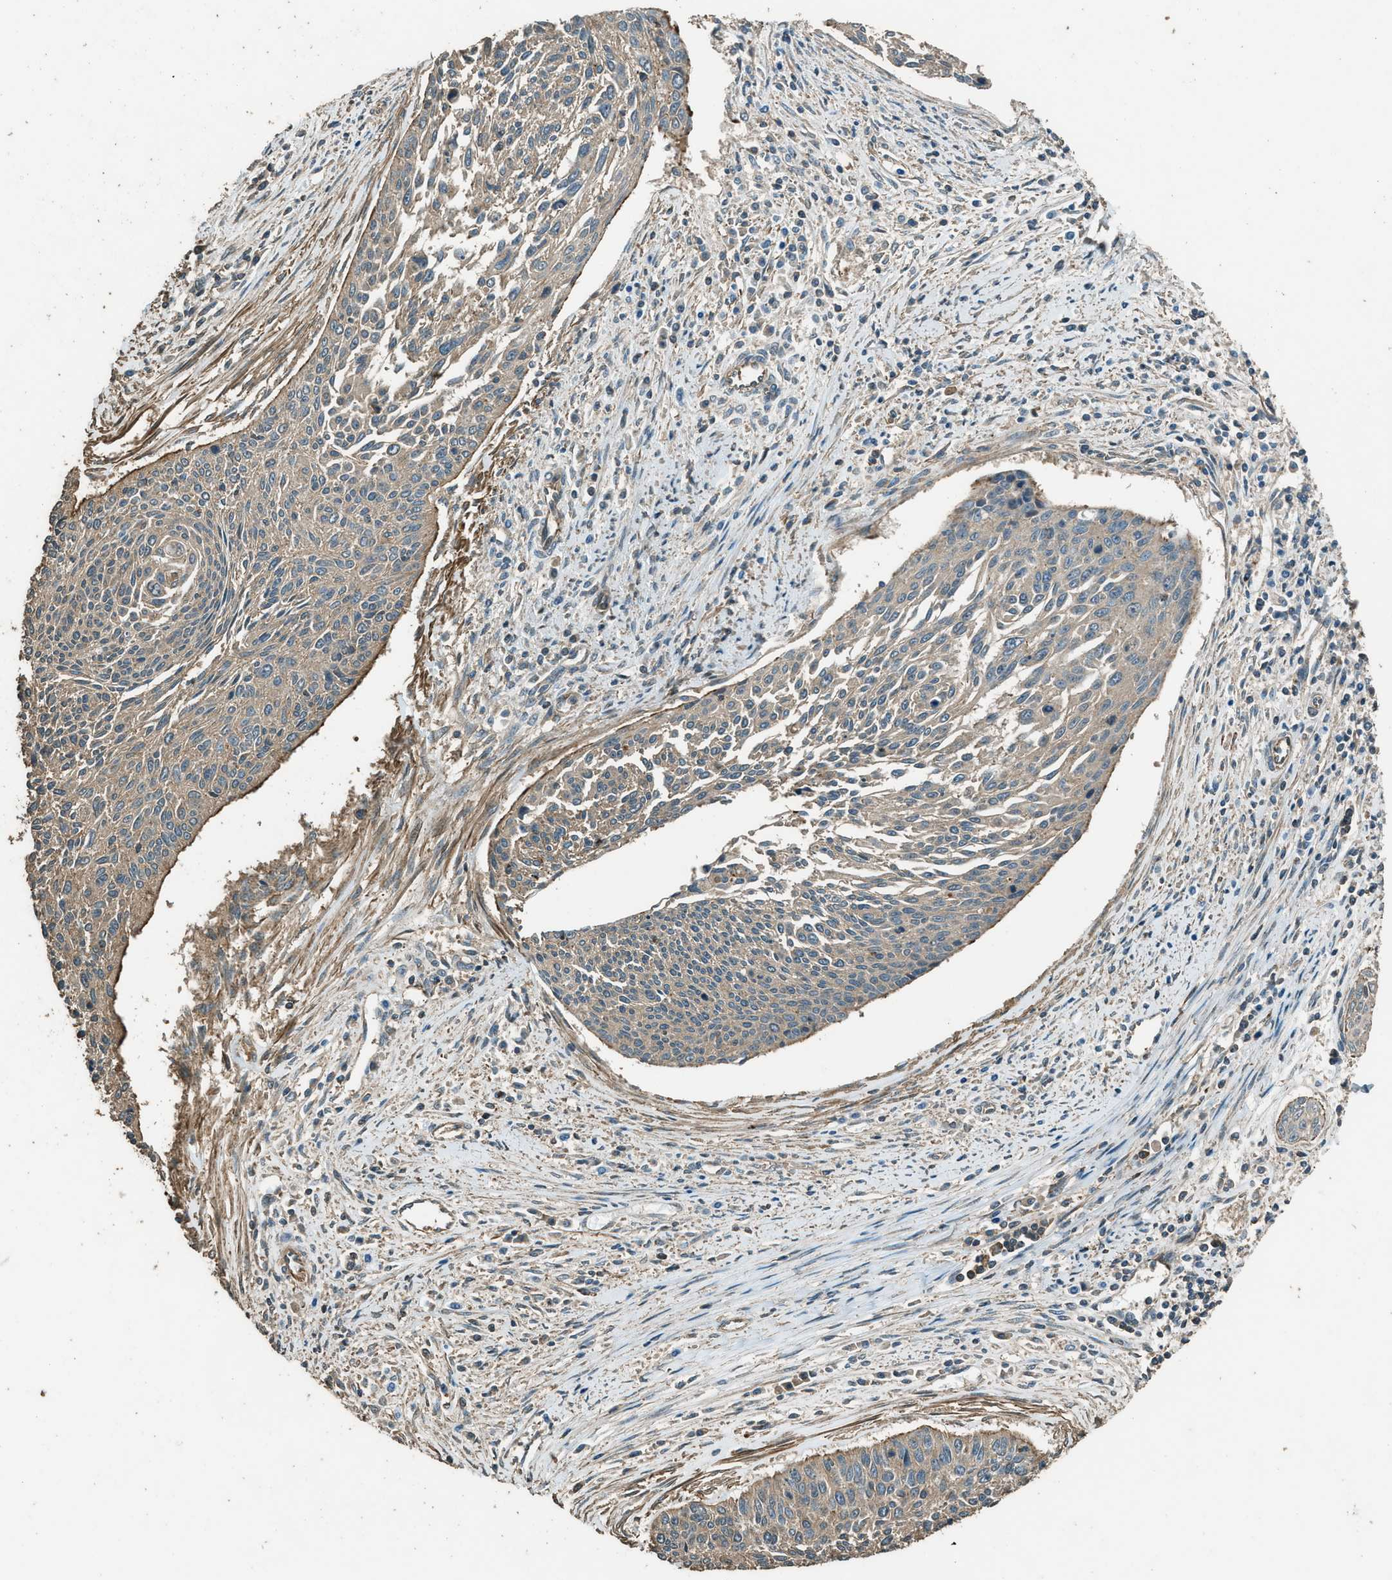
{"staining": {"intensity": "weak", "quantity": ">75%", "location": "cytoplasmic/membranous"}, "tissue": "cervical cancer", "cell_type": "Tumor cells", "image_type": "cancer", "snomed": [{"axis": "morphology", "description": "Squamous cell carcinoma, NOS"}, {"axis": "topography", "description": "Cervix"}], "caption": "Immunohistochemistry micrograph of cervical cancer (squamous cell carcinoma) stained for a protein (brown), which exhibits low levels of weak cytoplasmic/membranous positivity in approximately >75% of tumor cells.", "gene": "MARS1", "patient": {"sex": "female", "age": 55}}